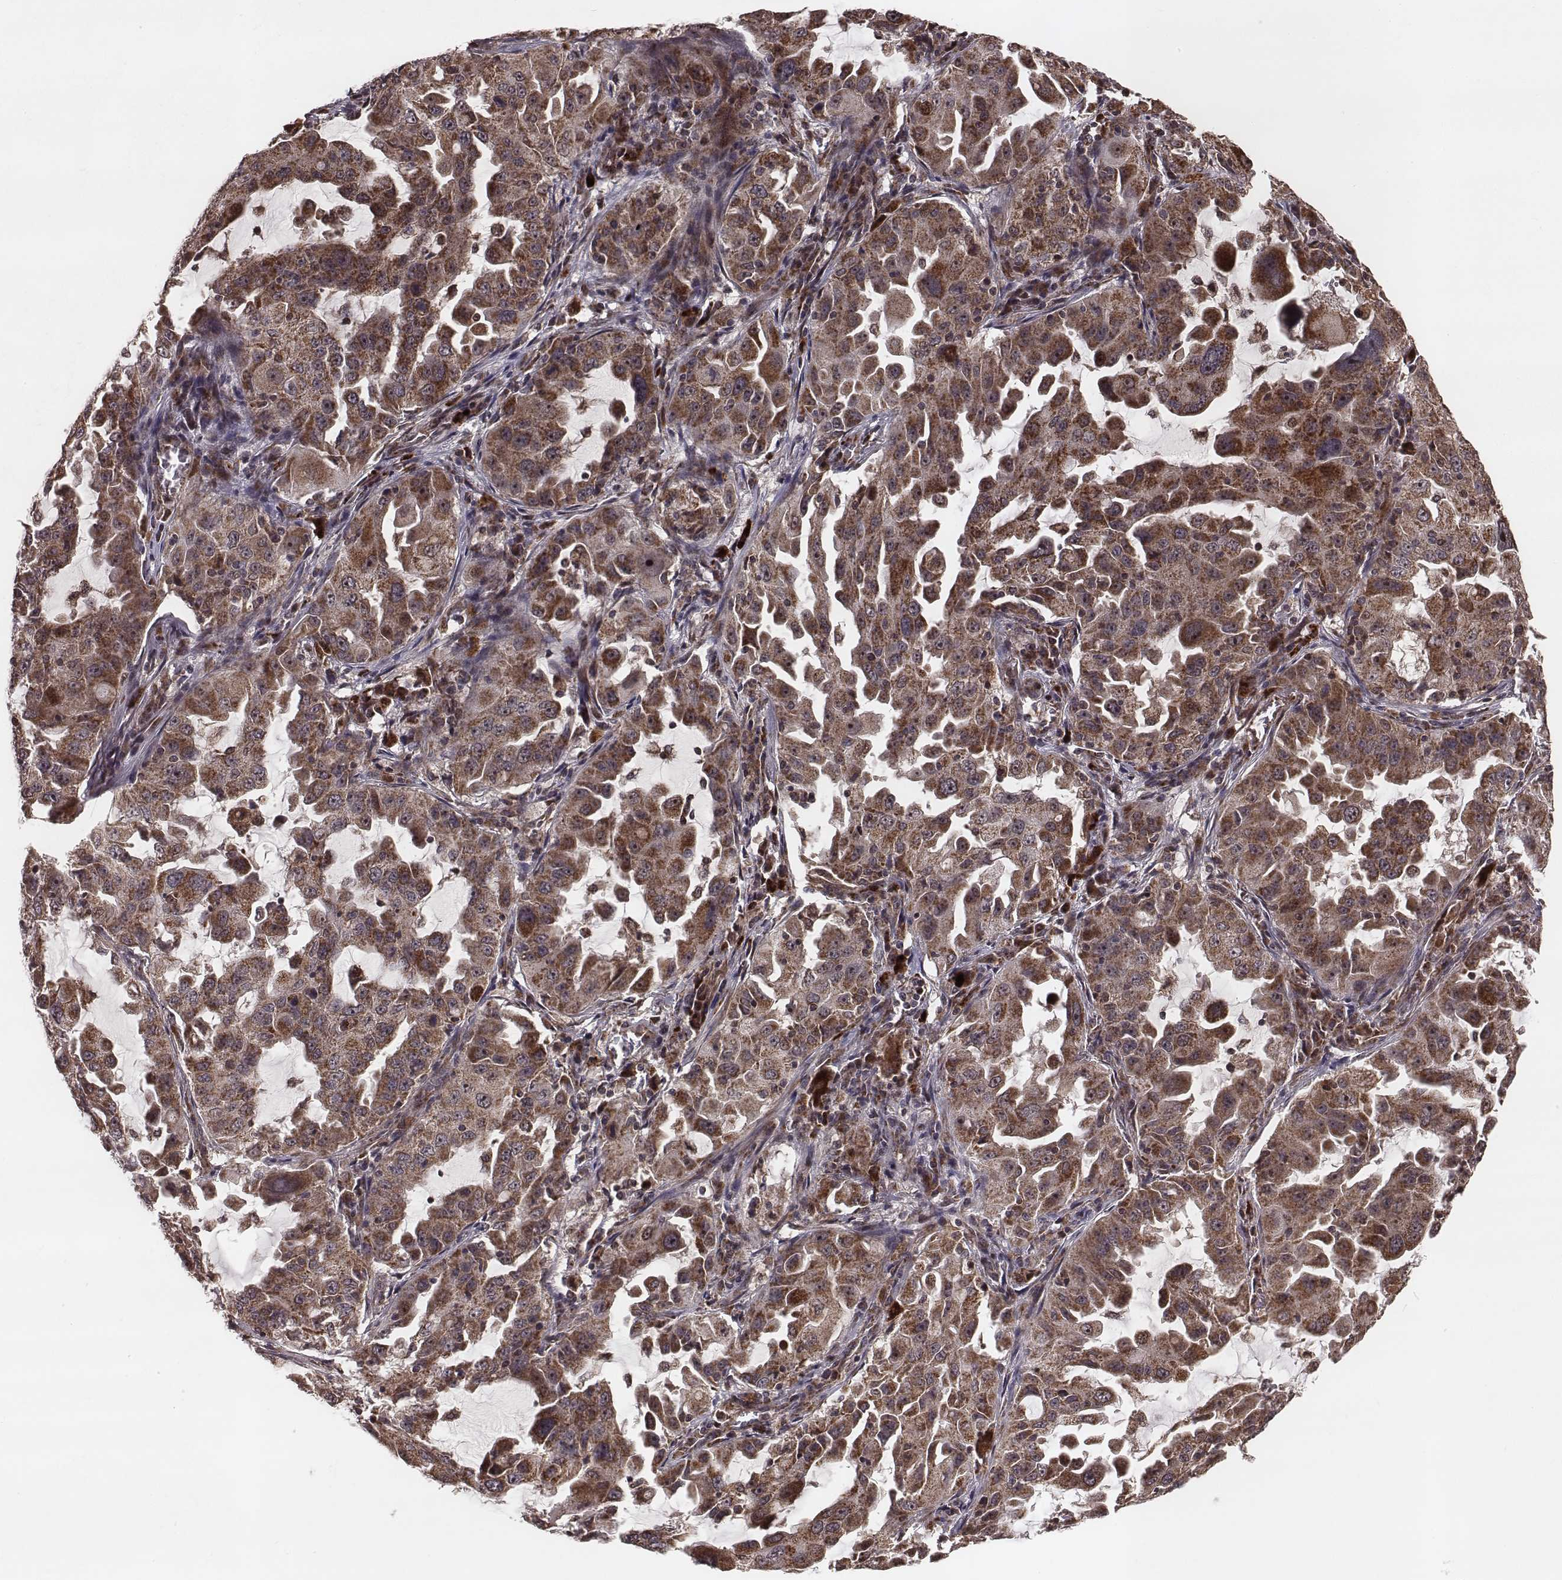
{"staining": {"intensity": "strong", "quantity": ">75%", "location": "cytoplasmic/membranous"}, "tissue": "lung cancer", "cell_type": "Tumor cells", "image_type": "cancer", "snomed": [{"axis": "morphology", "description": "Adenocarcinoma, NOS"}, {"axis": "topography", "description": "Lung"}], "caption": "Adenocarcinoma (lung) stained for a protein displays strong cytoplasmic/membranous positivity in tumor cells. (DAB IHC with brightfield microscopy, high magnification).", "gene": "ZDHHC21", "patient": {"sex": "female", "age": 61}}